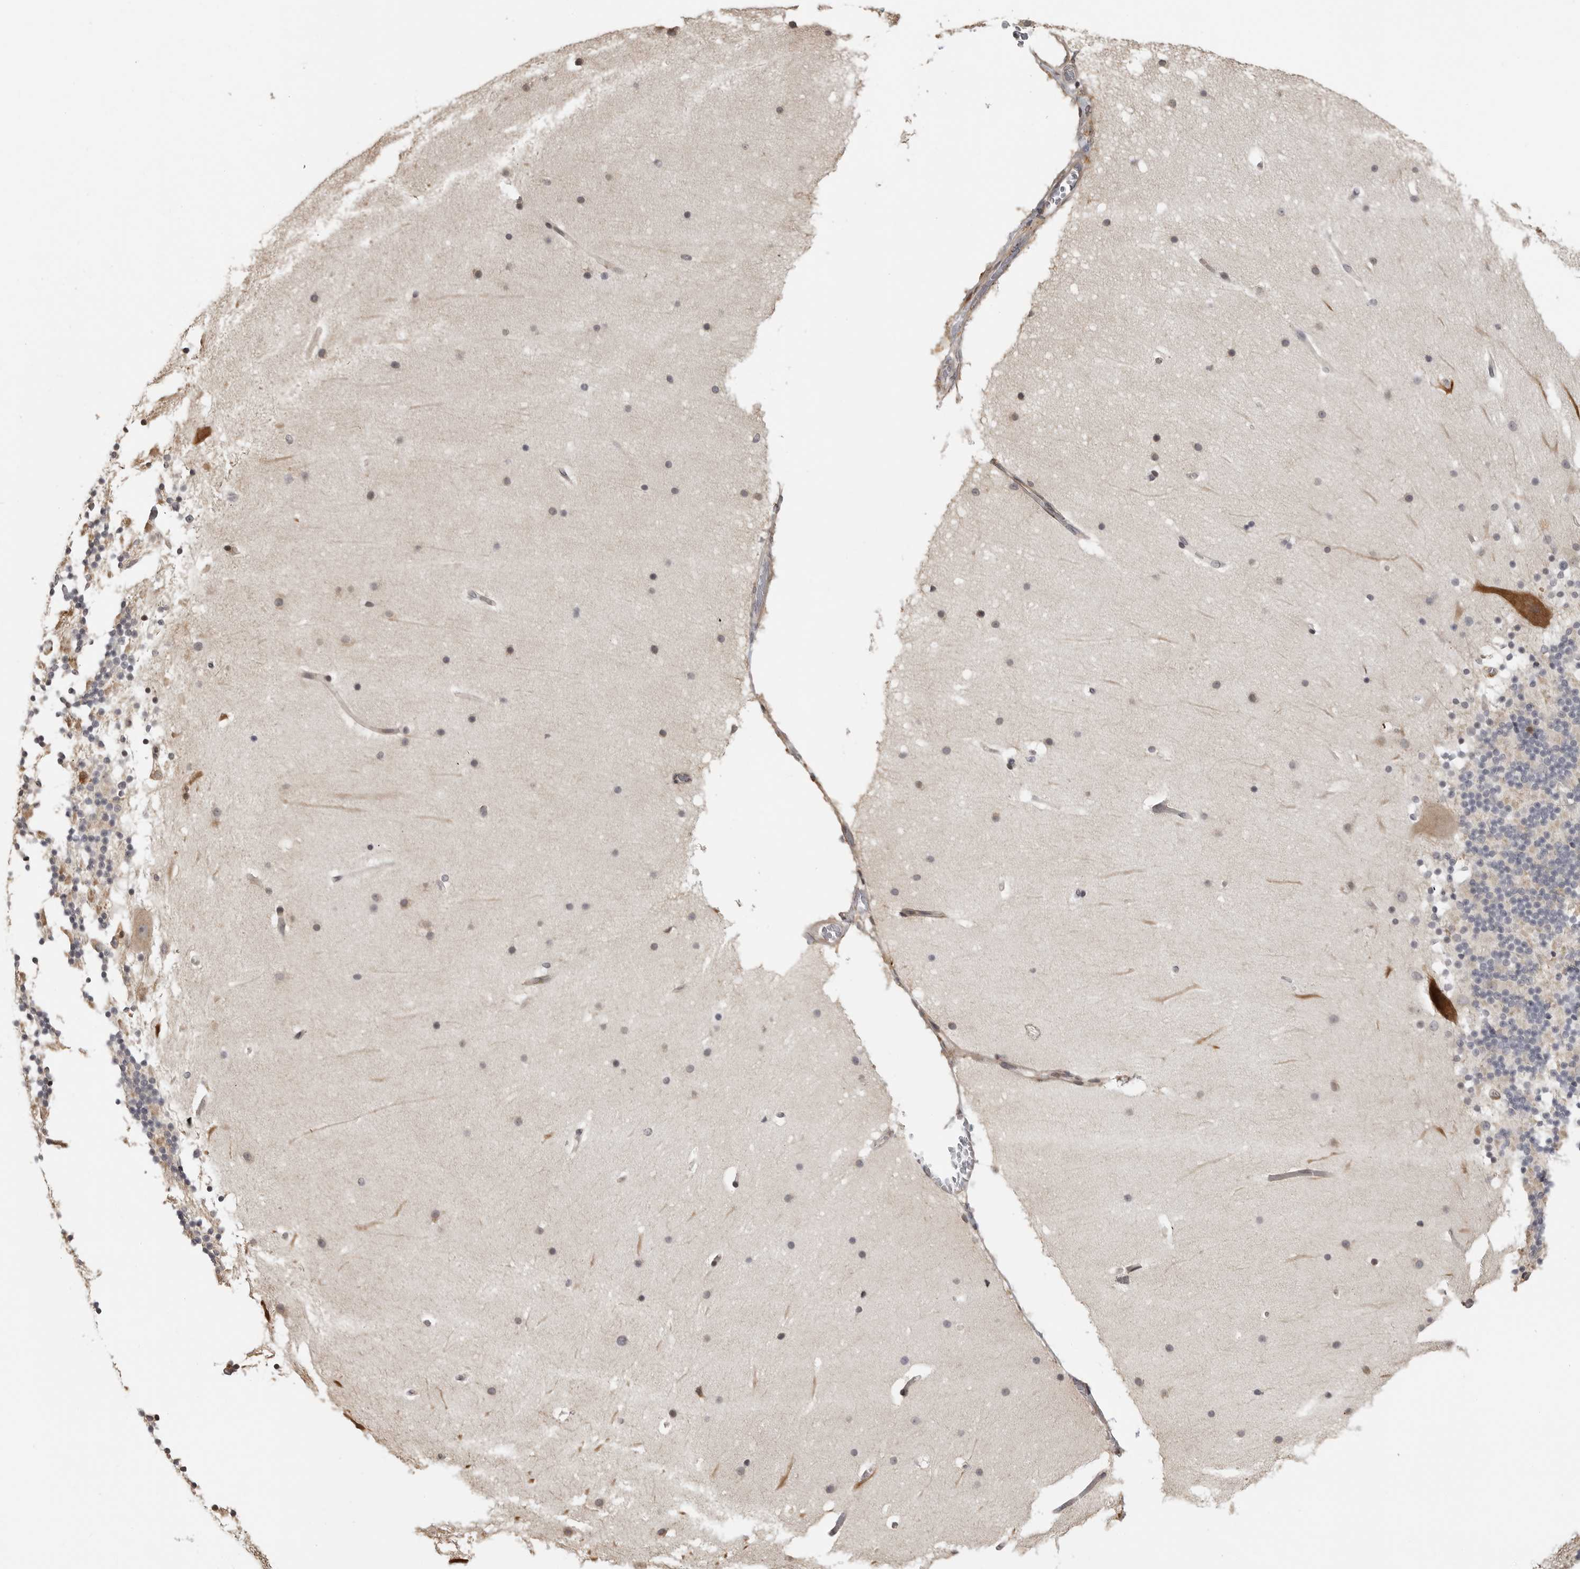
{"staining": {"intensity": "negative", "quantity": "none", "location": "none"}, "tissue": "cerebellum", "cell_type": "Cells in granular layer", "image_type": "normal", "snomed": [{"axis": "morphology", "description": "Normal tissue, NOS"}, {"axis": "topography", "description": "Cerebellum"}], "caption": "There is no significant expression in cells in granular layer of cerebellum.", "gene": "IDO1", "patient": {"sex": "male", "age": 57}}